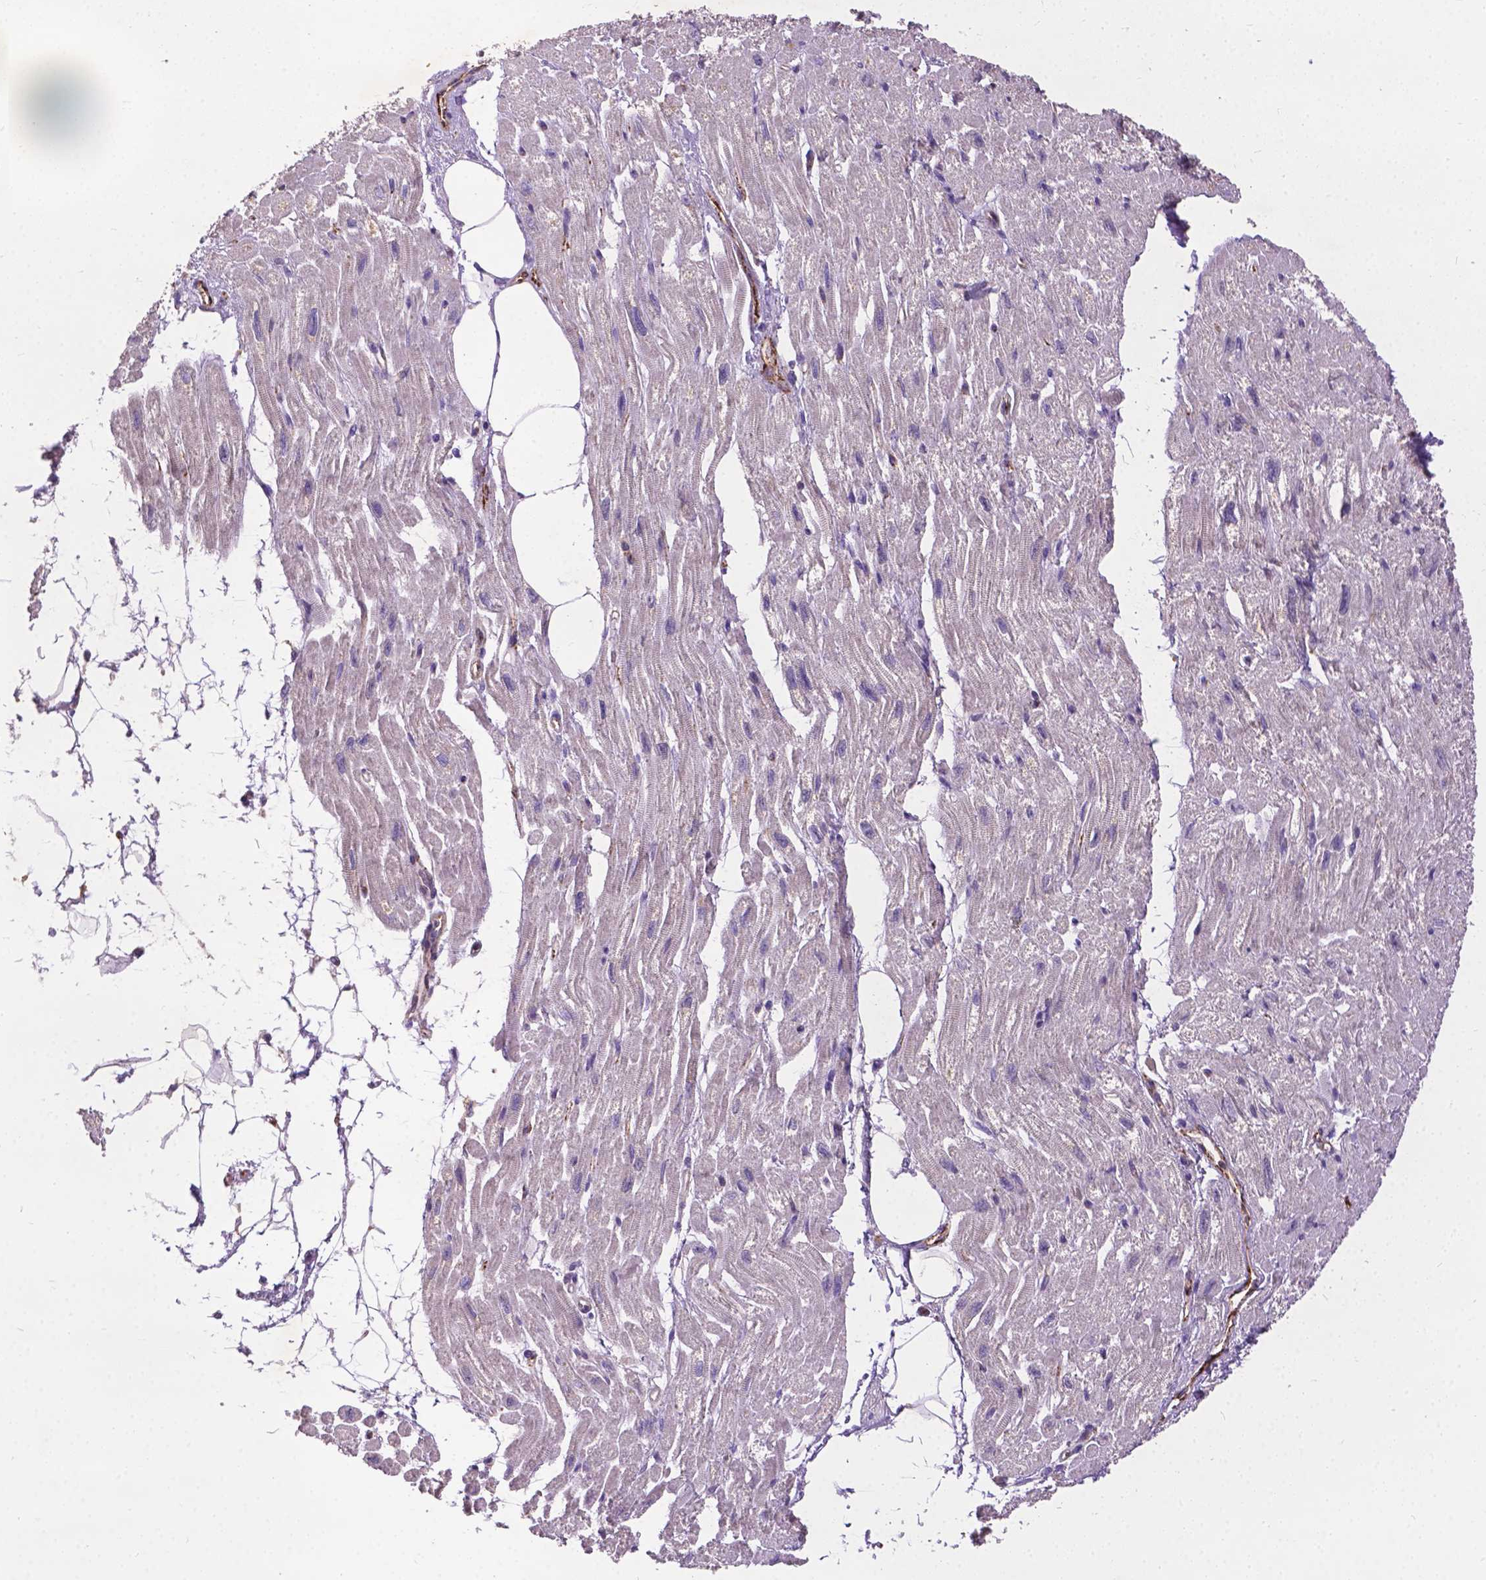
{"staining": {"intensity": "negative", "quantity": "none", "location": "none"}, "tissue": "heart muscle", "cell_type": "Cardiomyocytes", "image_type": "normal", "snomed": [{"axis": "morphology", "description": "Normal tissue, NOS"}, {"axis": "topography", "description": "Heart"}], "caption": "A high-resolution histopathology image shows IHC staining of unremarkable heart muscle, which reveals no significant positivity in cardiomyocytes. (DAB immunohistochemistry (IHC) visualized using brightfield microscopy, high magnification).", "gene": "ZNF337", "patient": {"sex": "female", "age": 62}}